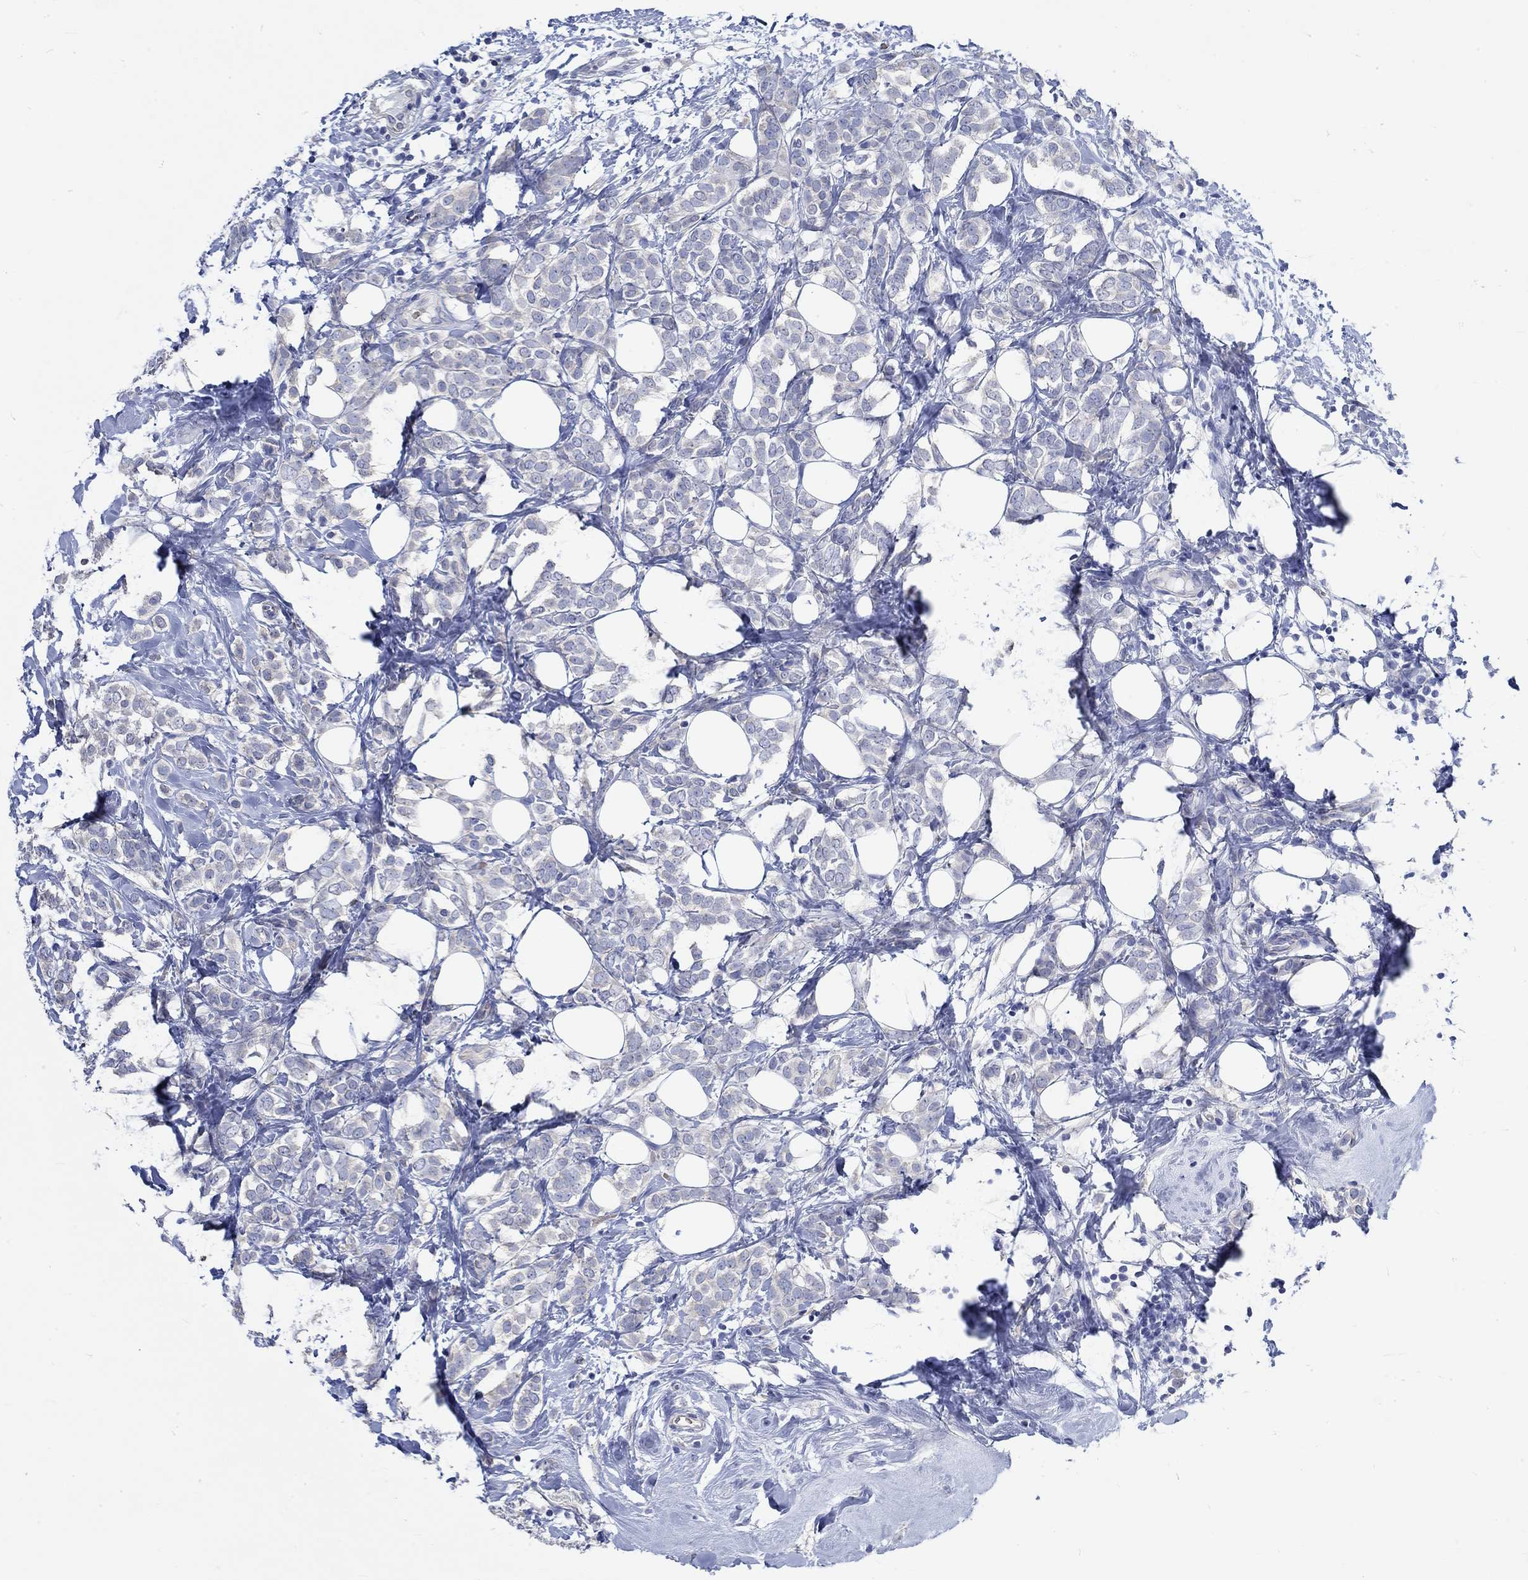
{"staining": {"intensity": "negative", "quantity": "none", "location": "none"}, "tissue": "breast cancer", "cell_type": "Tumor cells", "image_type": "cancer", "snomed": [{"axis": "morphology", "description": "Lobular carcinoma"}, {"axis": "topography", "description": "Breast"}], "caption": "An image of human lobular carcinoma (breast) is negative for staining in tumor cells.", "gene": "KCNA1", "patient": {"sex": "female", "age": 49}}